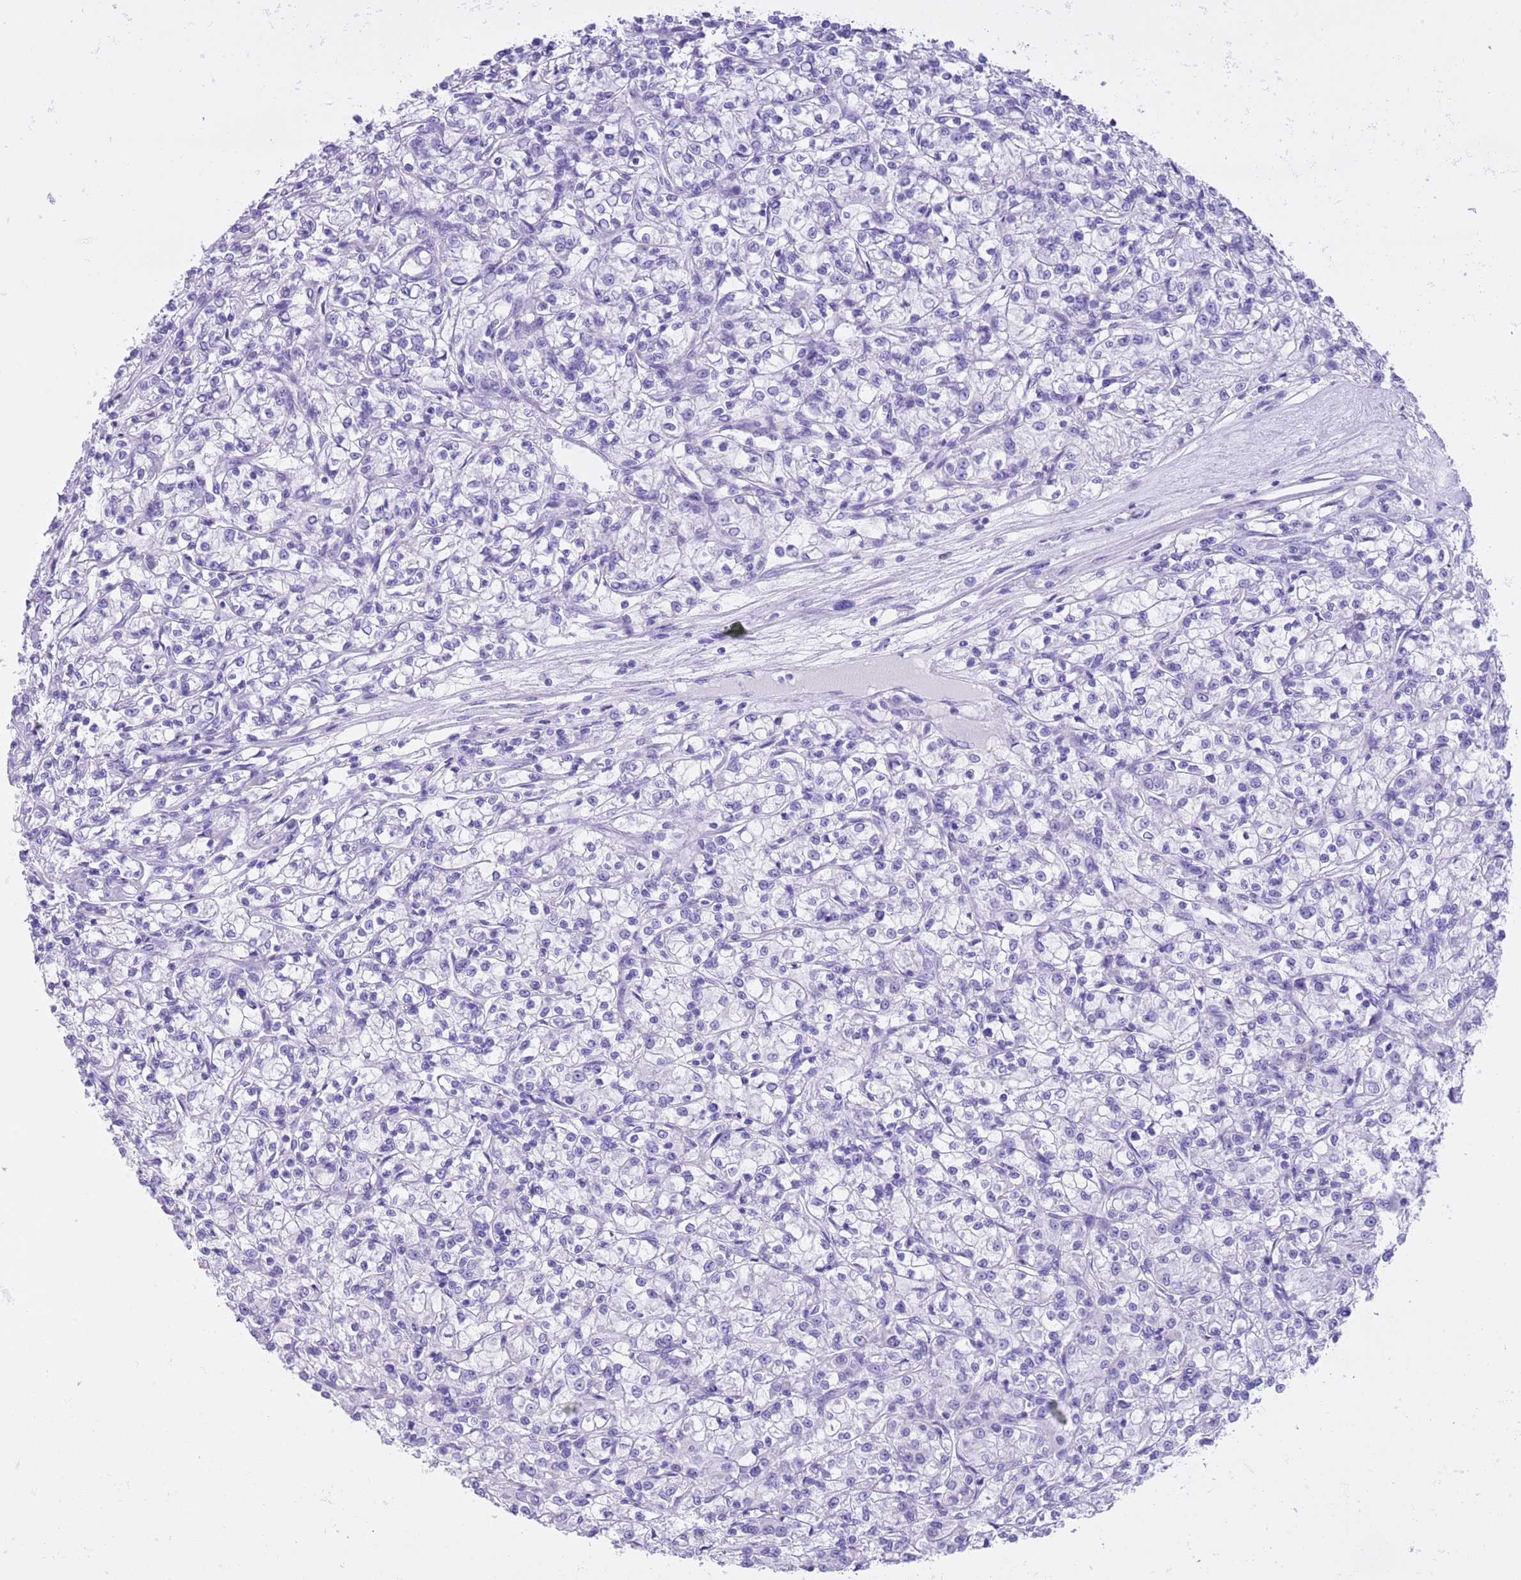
{"staining": {"intensity": "negative", "quantity": "none", "location": "none"}, "tissue": "renal cancer", "cell_type": "Tumor cells", "image_type": "cancer", "snomed": [{"axis": "morphology", "description": "Adenocarcinoma, NOS"}, {"axis": "topography", "description": "Kidney"}], "caption": "Immunohistochemical staining of human renal cancer (adenocarcinoma) exhibits no significant expression in tumor cells.", "gene": "TMEM185B", "patient": {"sex": "female", "age": 59}}